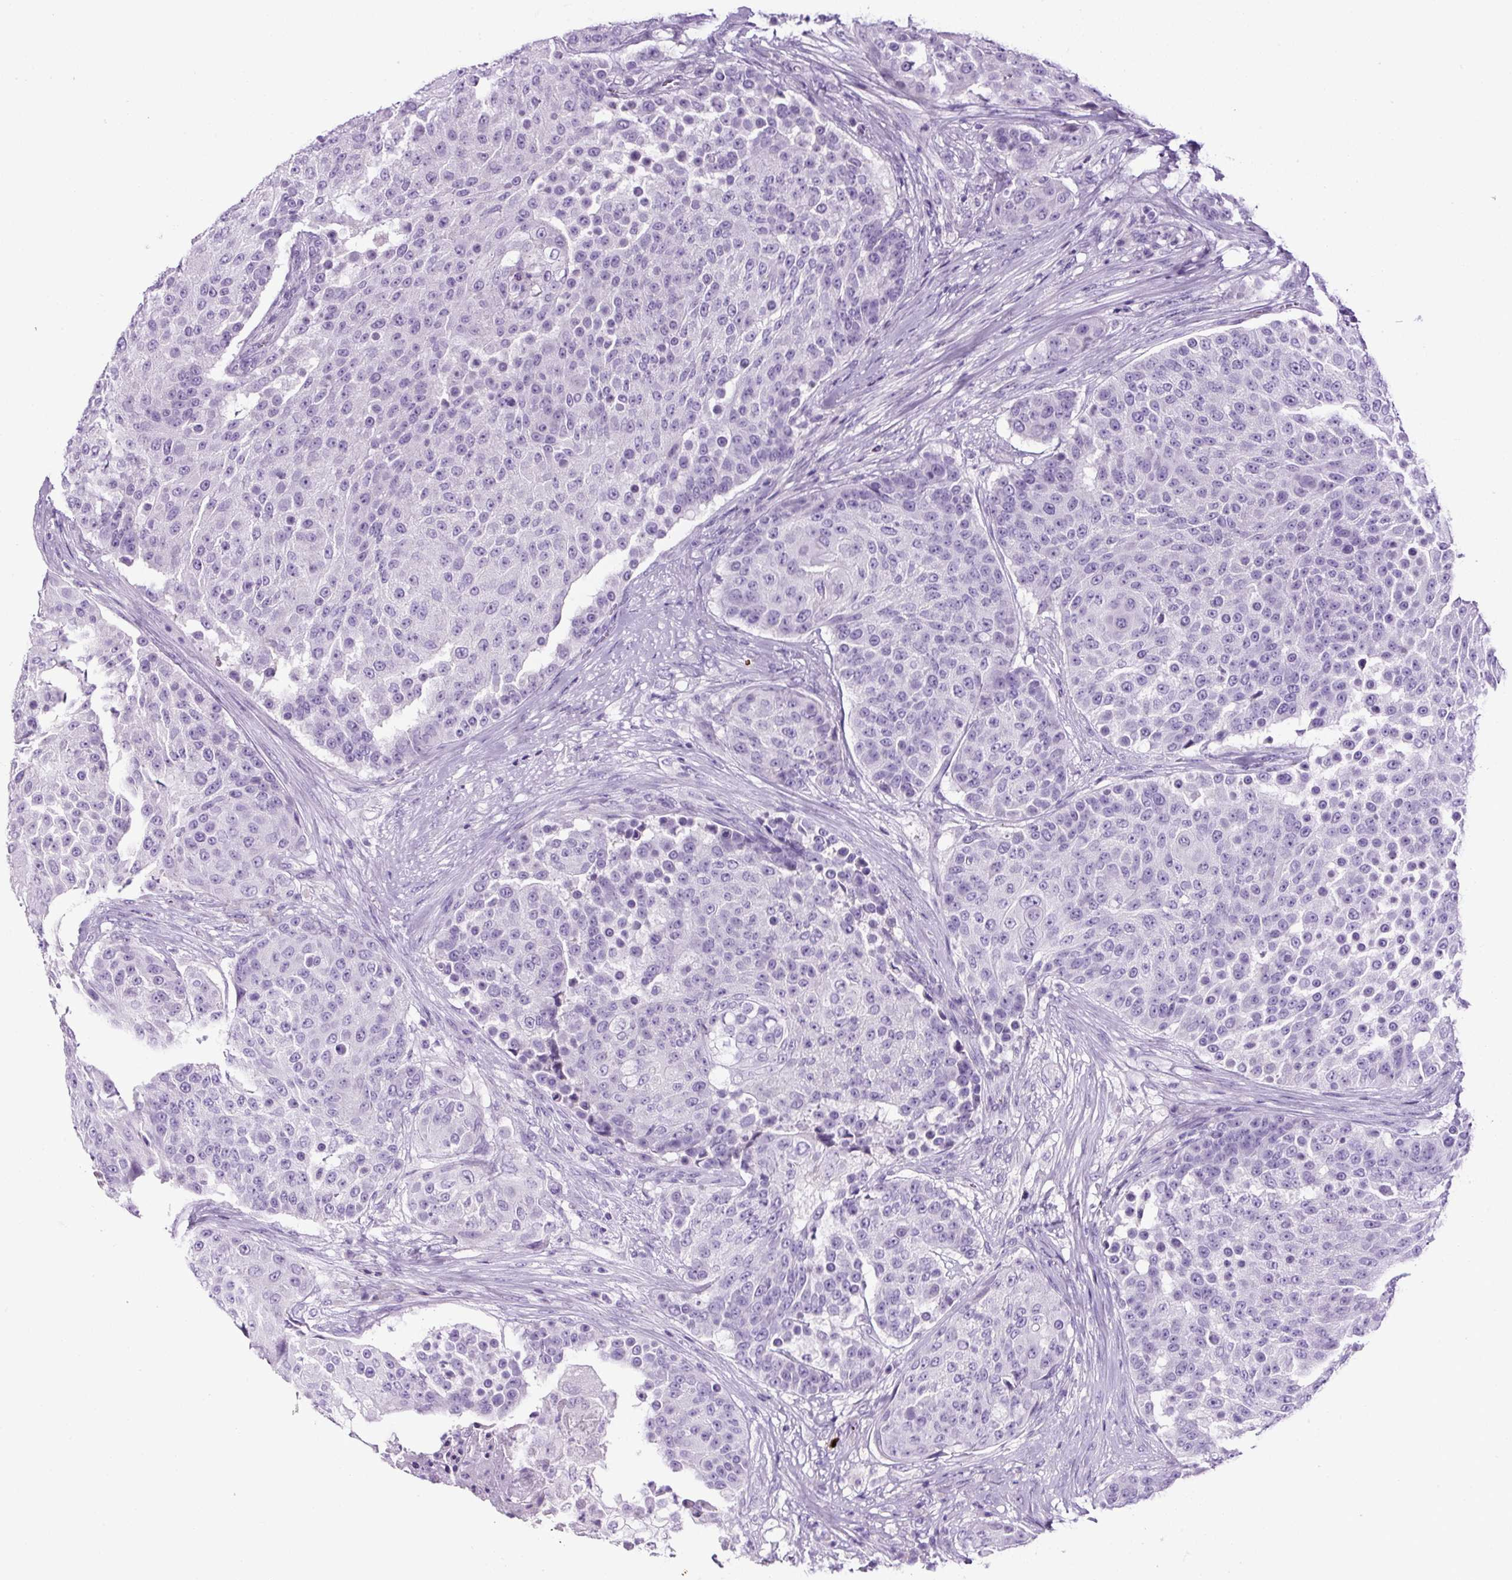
{"staining": {"intensity": "negative", "quantity": "none", "location": "none"}, "tissue": "urothelial cancer", "cell_type": "Tumor cells", "image_type": "cancer", "snomed": [{"axis": "morphology", "description": "Urothelial carcinoma, High grade"}, {"axis": "topography", "description": "Urinary bladder"}], "caption": "Urothelial cancer was stained to show a protein in brown. There is no significant expression in tumor cells.", "gene": "SP8", "patient": {"sex": "female", "age": 63}}